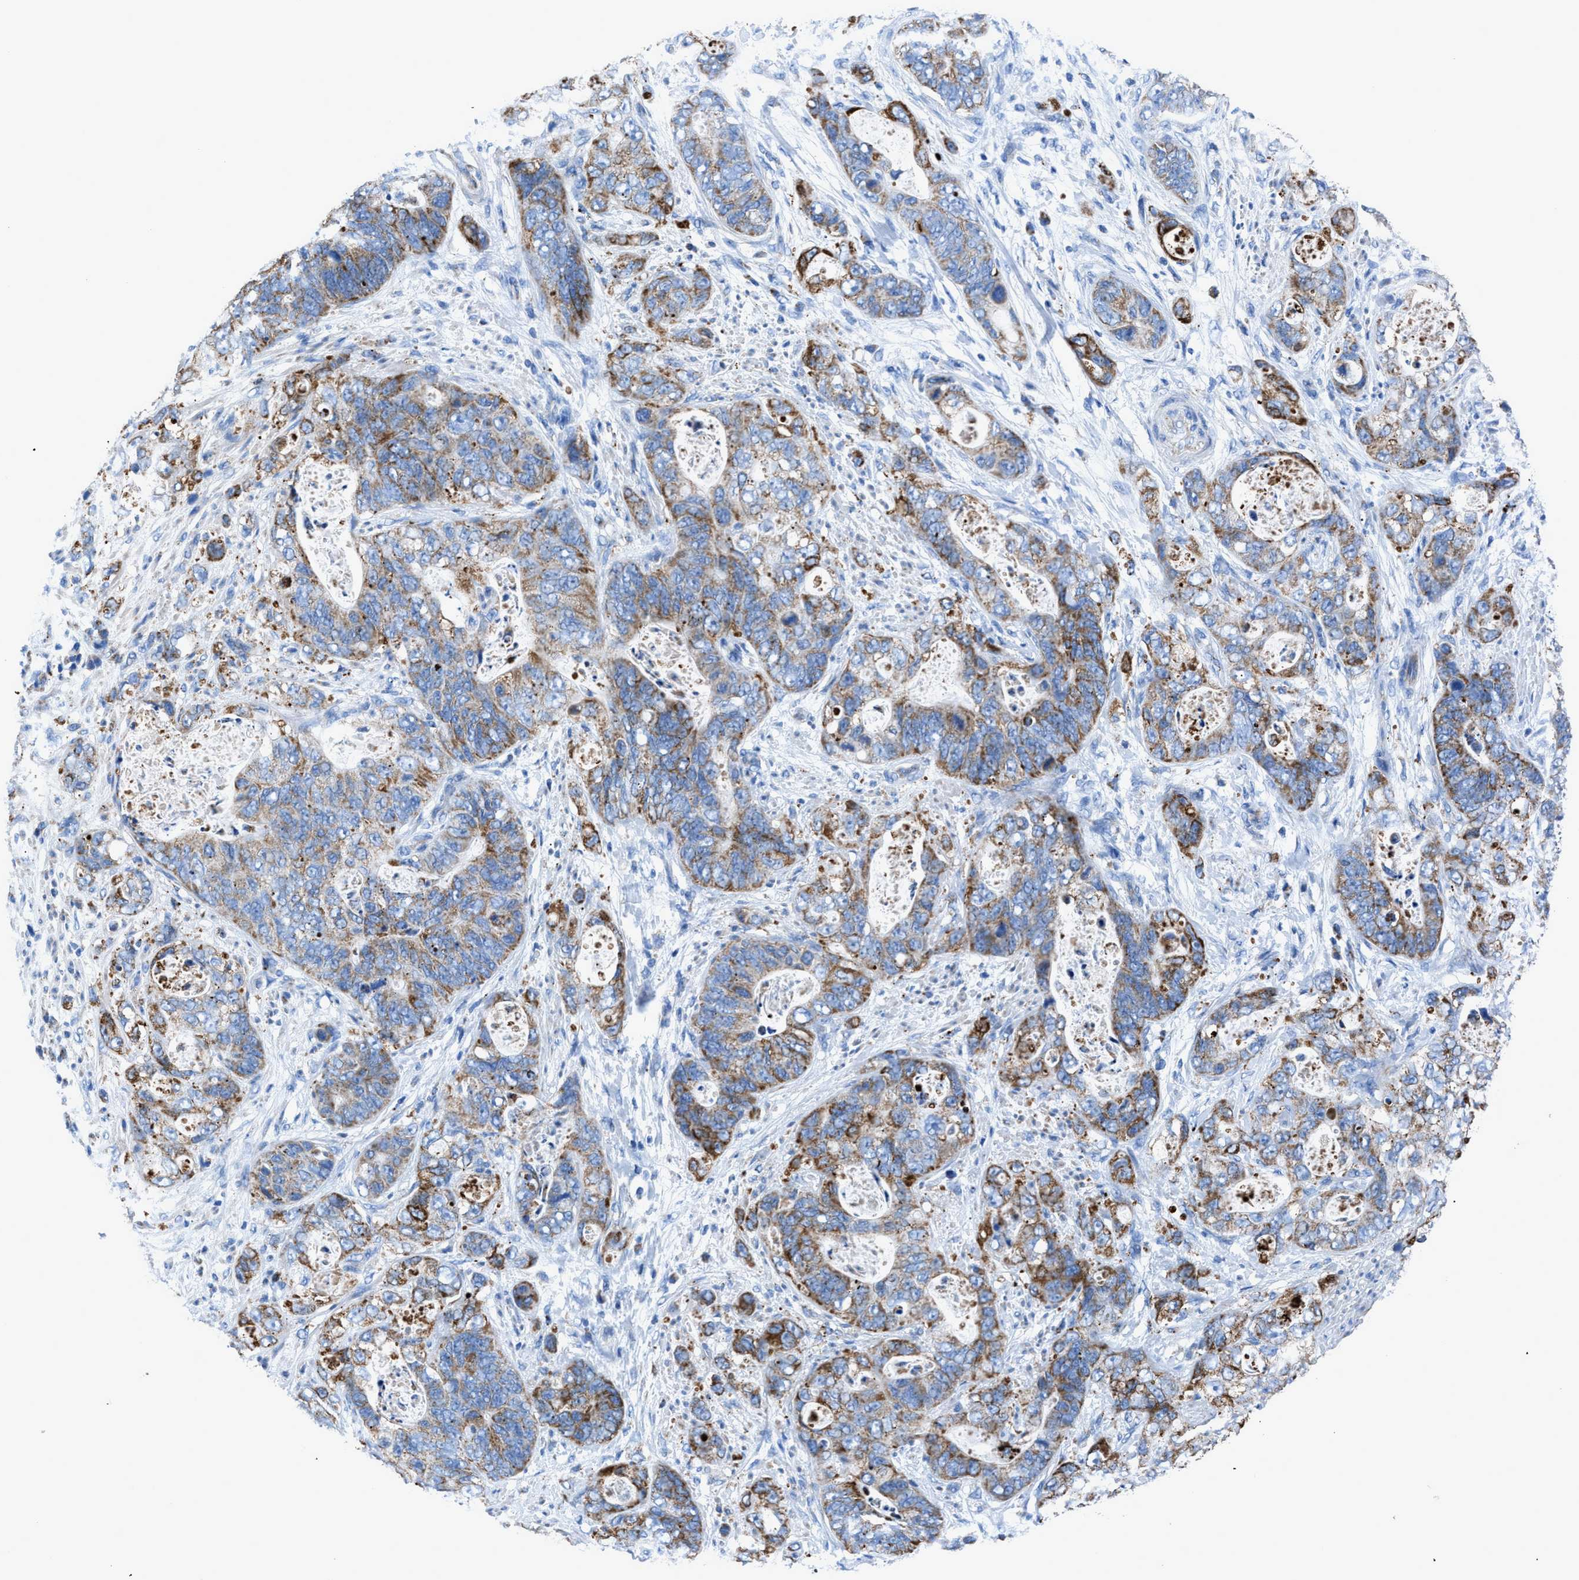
{"staining": {"intensity": "moderate", "quantity": ">75%", "location": "cytoplasmic/membranous"}, "tissue": "stomach cancer", "cell_type": "Tumor cells", "image_type": "cancer", "snomed": [{"axis": "morphology", "description": "Adenocarcinoma, NOS"}, {"axis": "topography", "description": "Stomach"}], "caption": "Adenocarcinoma (stomach) stained for a protein demonstrates moderate cytoplasmic/membranous positivity in tumor cells. (IHC, brightfield microscopy, high magnification).", "gene": "ZDHHC3", "patient": {"sex": "female", "age": 89}}